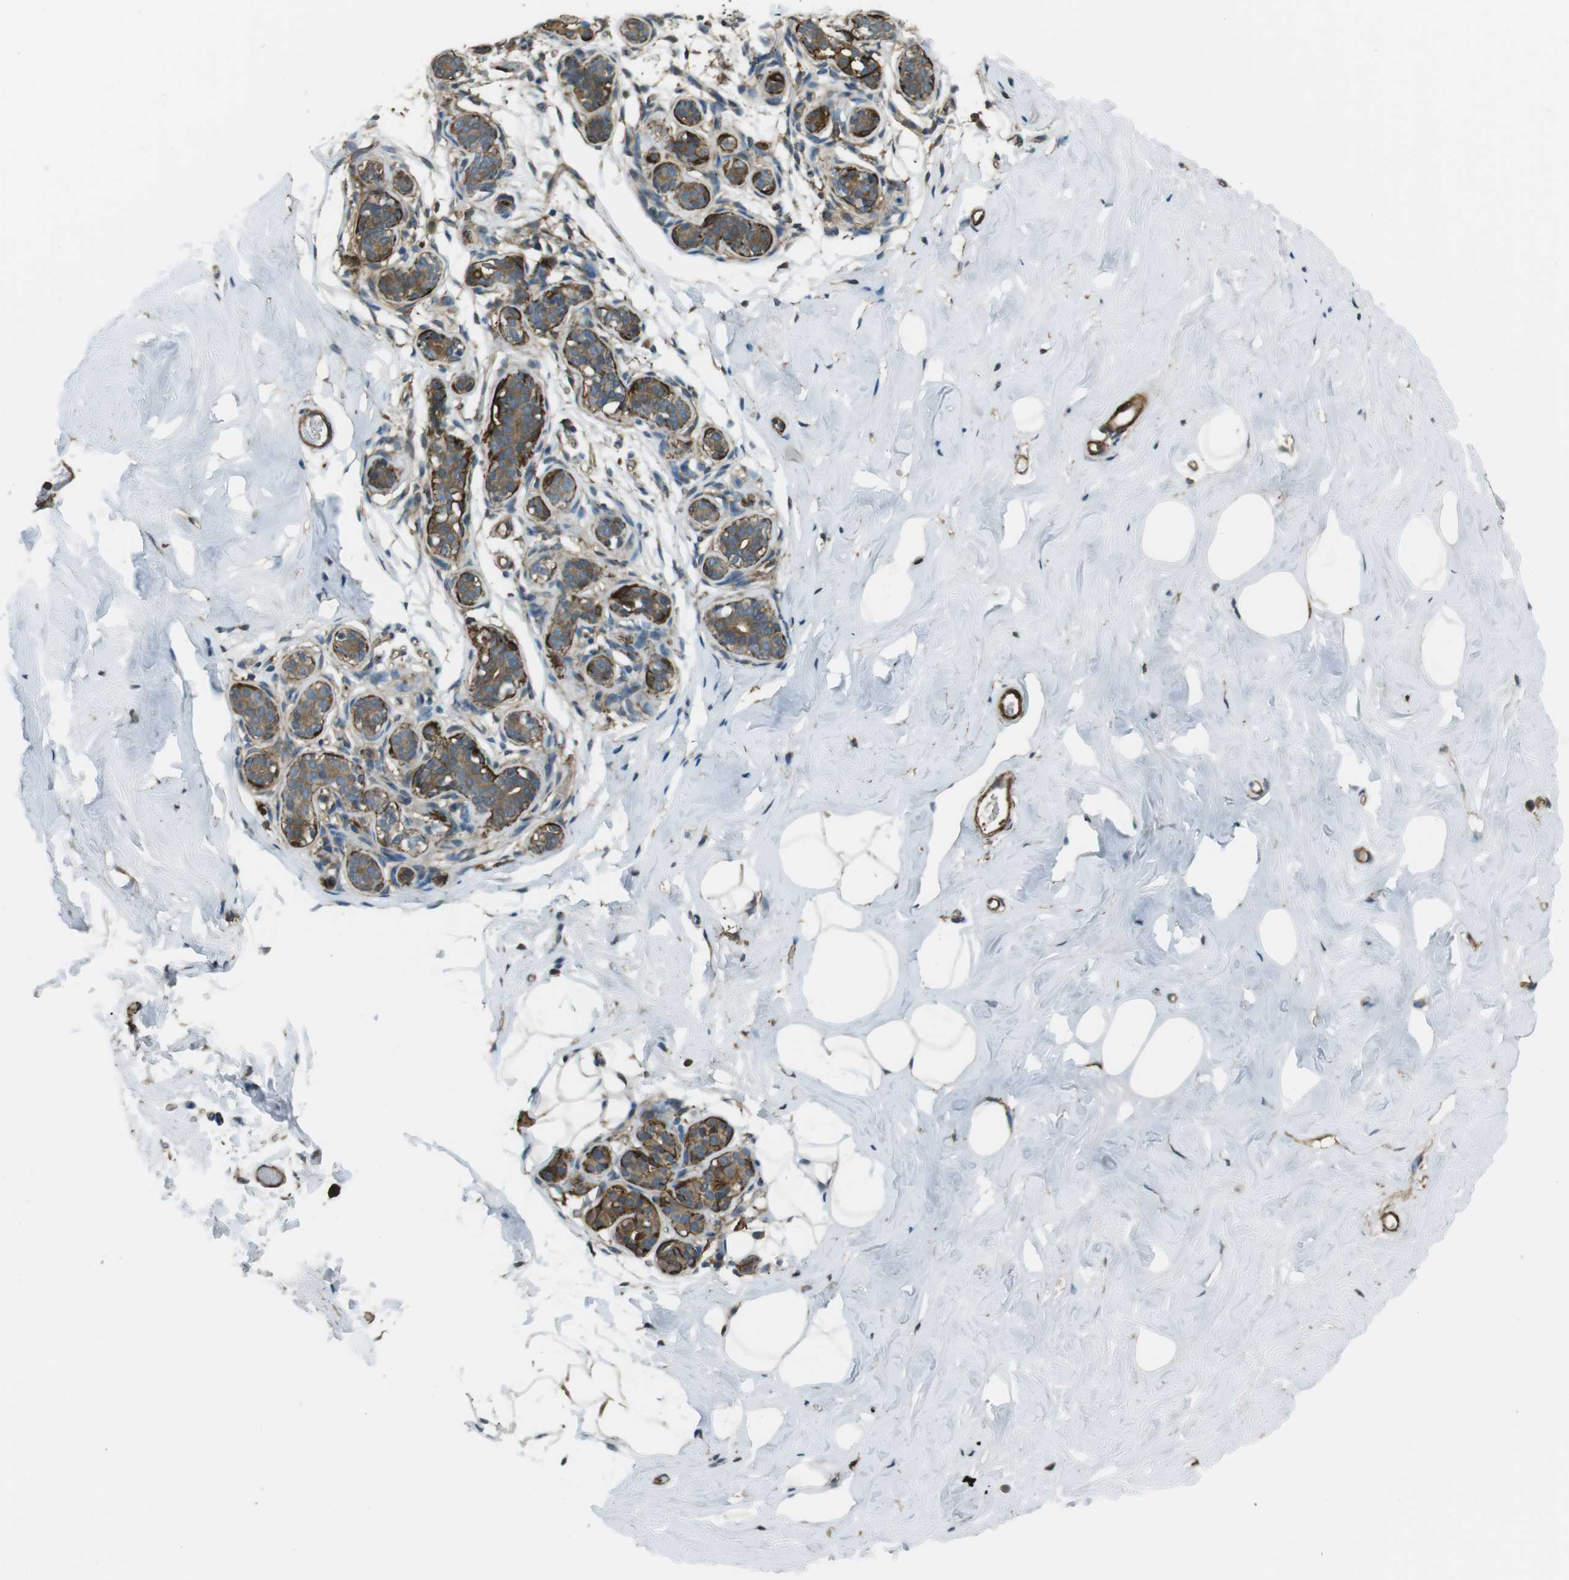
{"staining": {"intensity": "negative", "quantity": "none", "location": "none"}, "tissue": "breast", "cell_type": "Adipocytes", "image_type": "normal", "snomed": [{"axis": "morphology", "description": "Normal tissue, NOS"}, {"axis": "topography", "description": "Breast"}], "caption": "This is a micrograph of immunohistochemistry staining of benign breast, which shows no positivity in adipocytes.", "gene": "SFT2D1", "patient": {"sex": "female", "age": 75}}